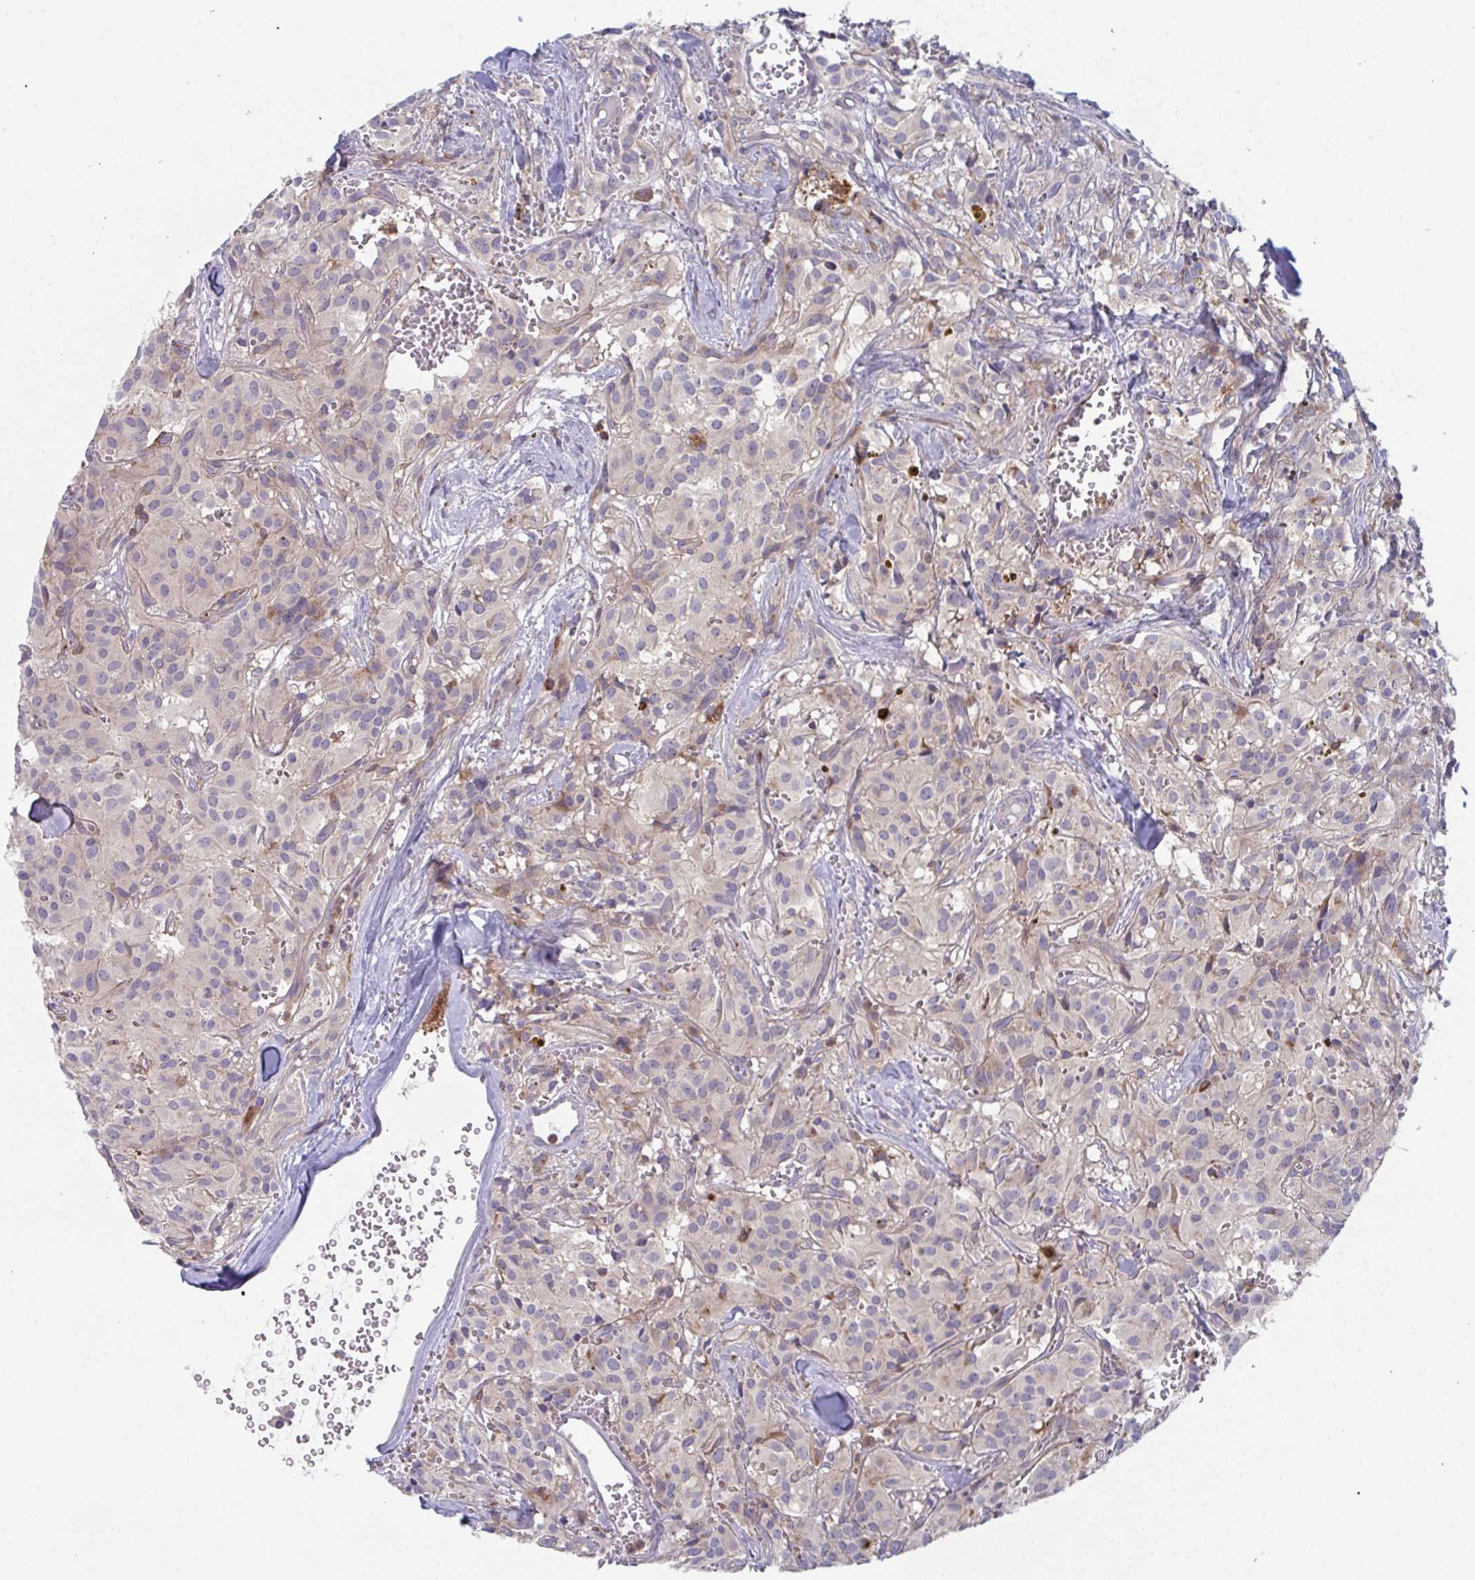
{"staining": {"intensity": "negative", "quantity": "none", "location": "none"}, "tissue": "glioma", "cell_type": "Tumor cells", "image_type": "cancer", "snomed": [{"axis": "morphology", "description": "Glioma, malignant, Low grade"}, {"axis": "topography", "description": "Brain"}], "caption": "Malignant glioma (low-grade) stained for a protein using immunohistochemistry (IHC) displays no positivity tumor cells.", "gene": "DISP2", "patient": {"sex": "male", "age": 42}}